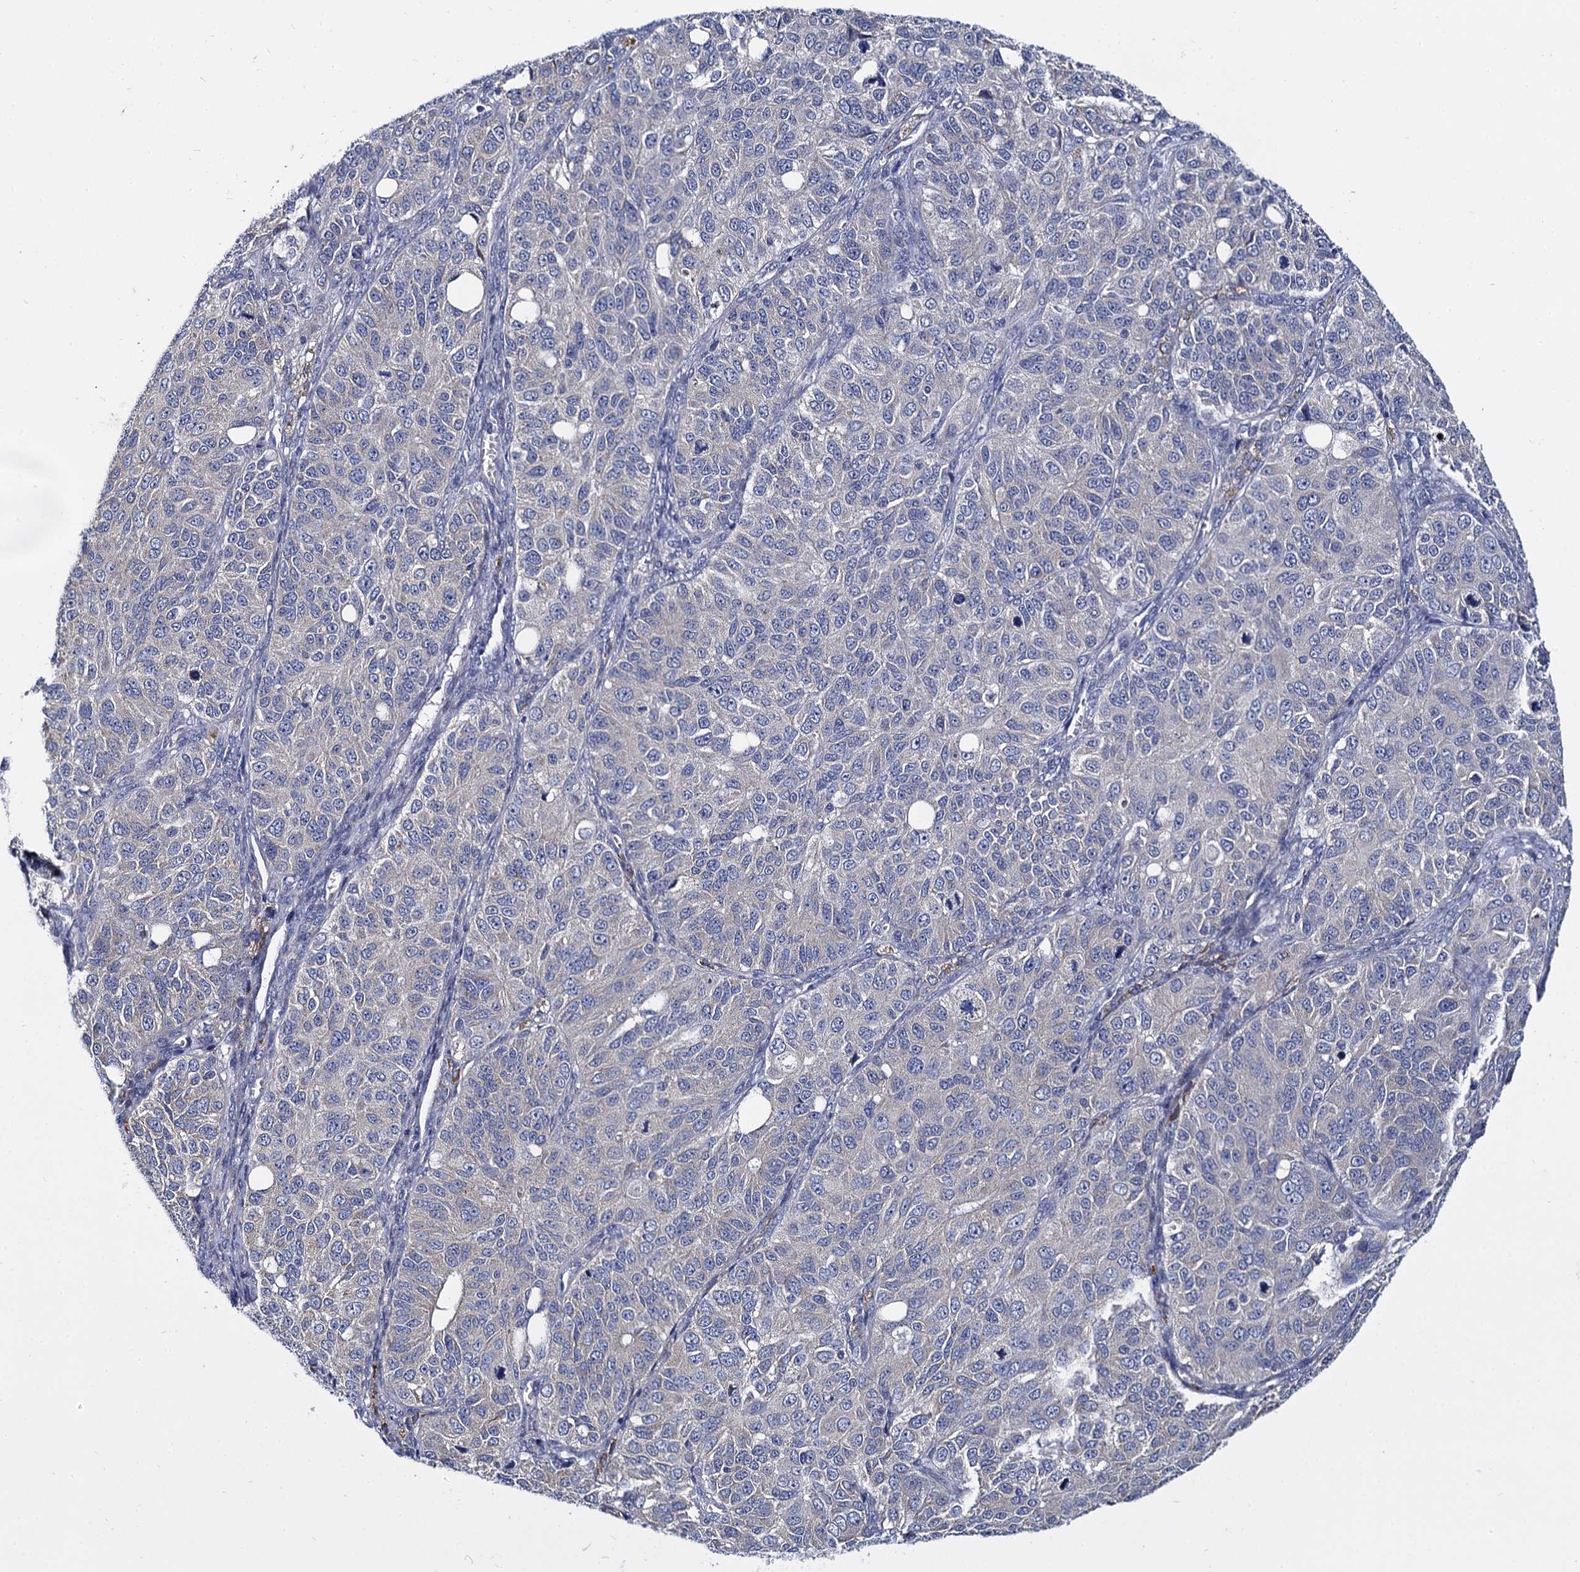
{"staining": {"intensity": "negative", "quantity": "none", "location": "none"}, "tissue": "ovarian cancer", "cell_type": "Tumor cells", "image_type": "cancer", "snomed": [{"axis": "morphology", "description": "Carcinoma, endometroid"}, {"axis": "topography", "description": "Ovary"}], "caption": "Image shows no significant protein expression in tumor cells of ovarian endometroid carcinoma. (DAB (3,3'-diaminobenzidine) immunohistochemistry visualized using brightfield microscopy, high magnification).", "gene": "PANX2", "patient": {"sex": "female", "age": 51}}